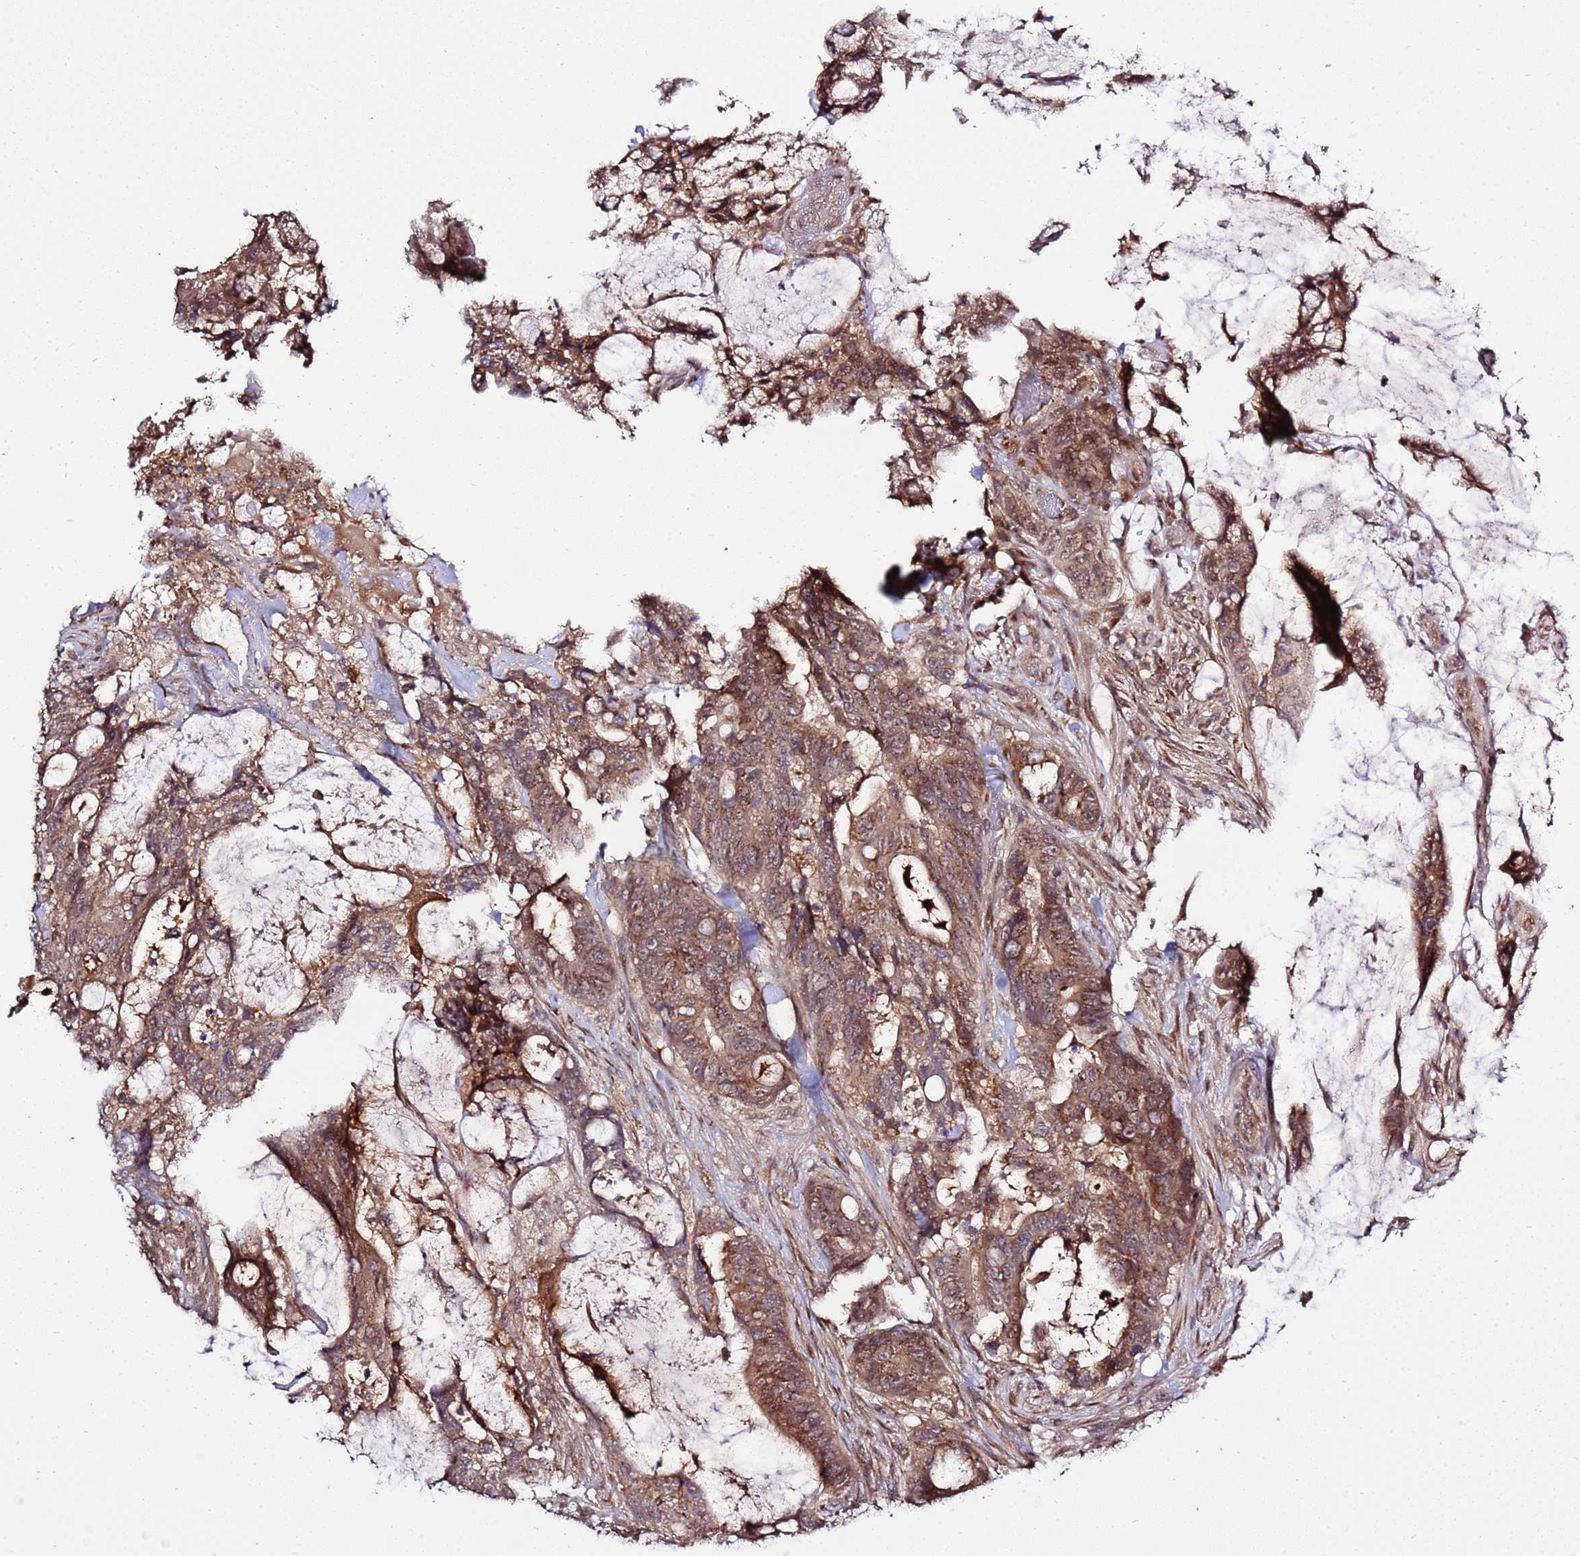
{"staining": {"intensity": "moderate", "quantity": ">75%", "location": "cytoplasmic/membranous,nuclear"}, "tissue": "colorectal cancer", "cell_type": "Tumor cells", "image_type": "cancer", "snomed": [{"axis": "morphology", "description": "Adenocarcinoma, NOS"}, {"axis": "topography", "description": "Colon"}], "caption": "Human colorectal adenocarcinoma stained with a brown dye displays moderate cytoplasmic/membranous and nuclear positive expression in about >75% of tumor cells.", "gene": "ZNF624", "patient": {"sex": "female", "age": 82}}